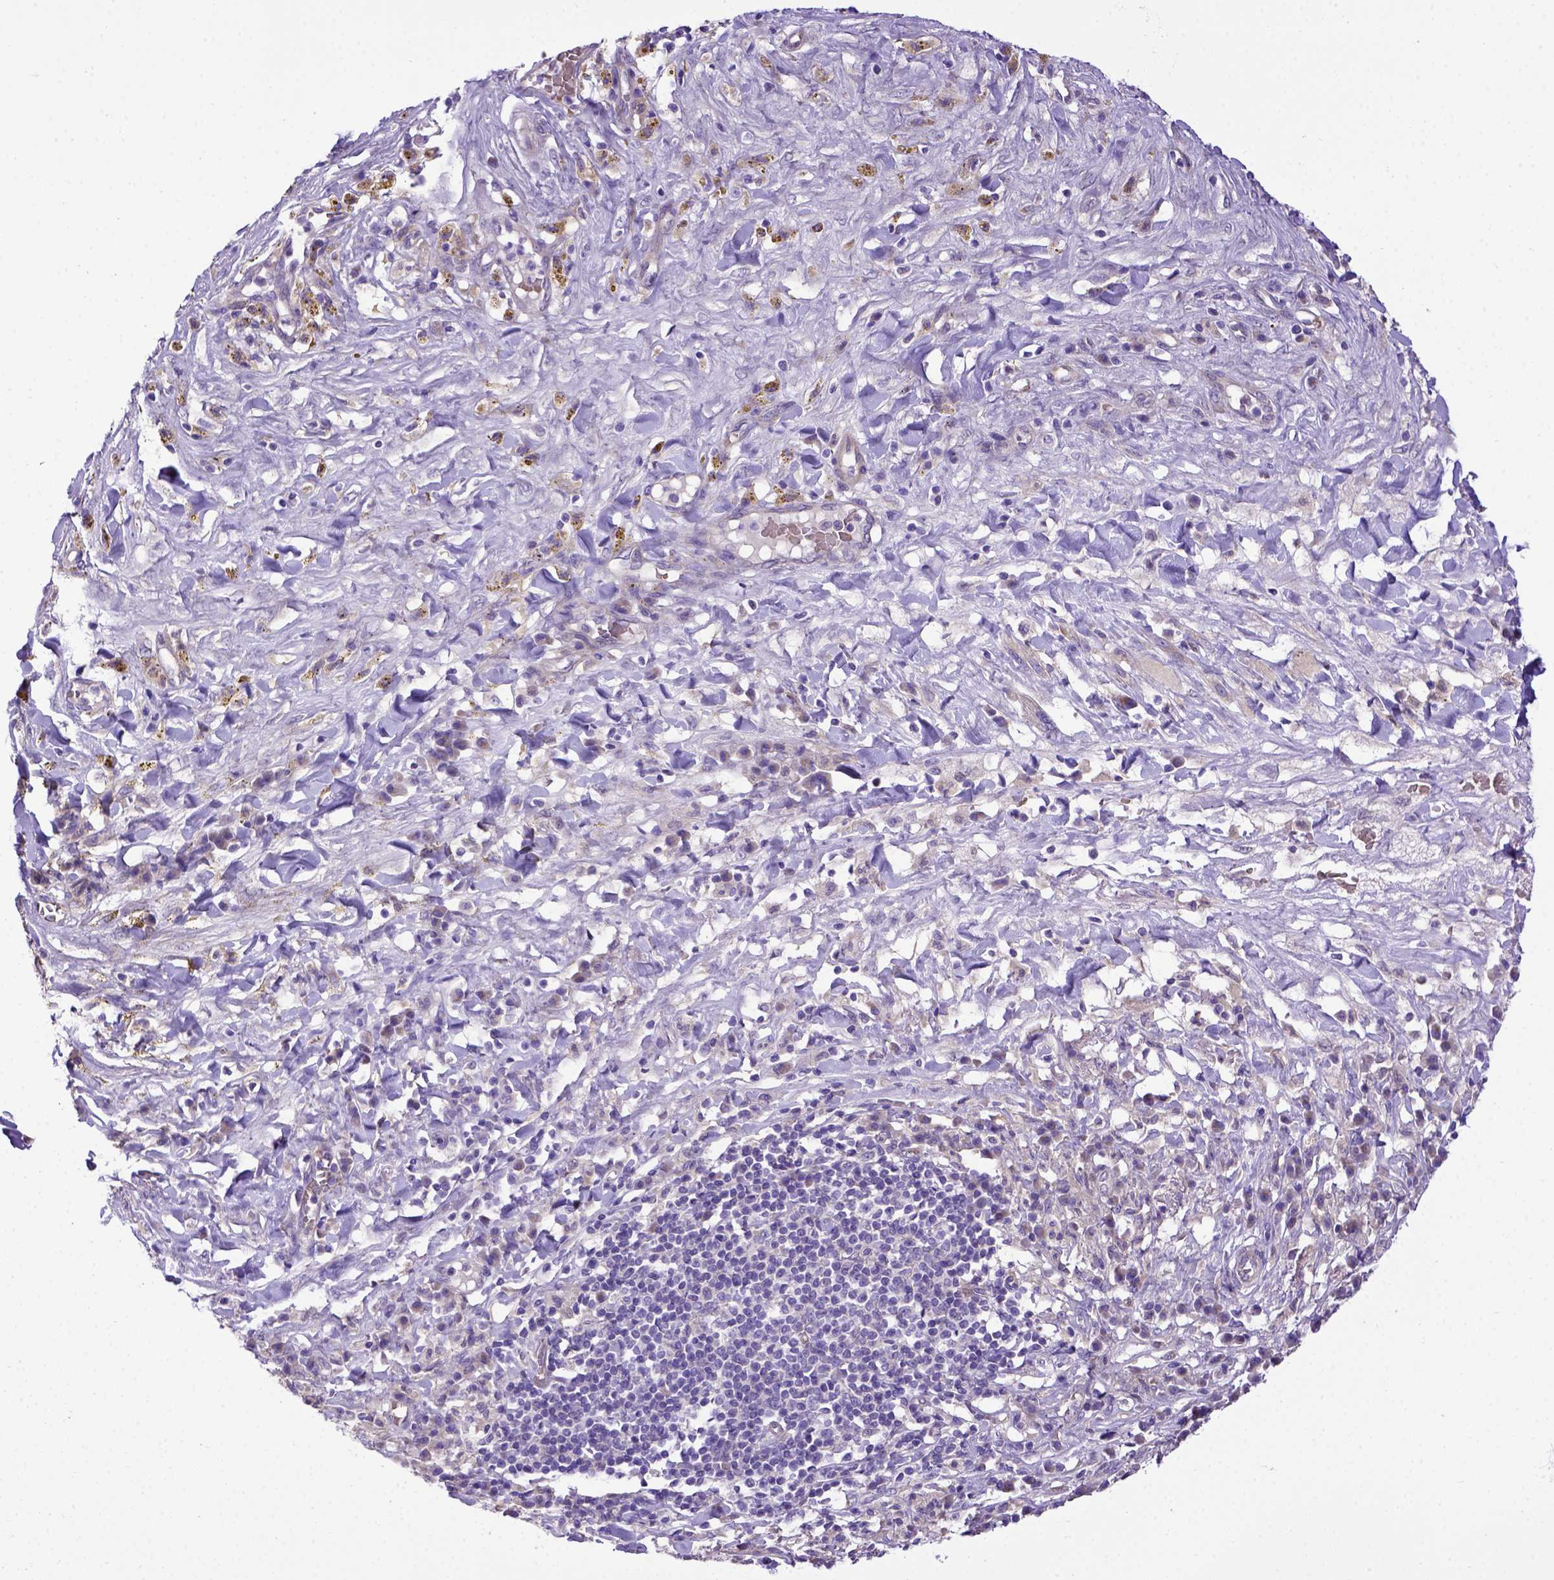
{"staining": {"intensity": "negative", "quantity": "none", "location": "none"}, "tissue": "melanoma", "cell_type": "Tumor cells", "image_type": "cancer", "snomed": [{"axis": "morphology", "description": "Malignant melanoma, NOS"}, {"axis": "topography", "description": "Skin"}], "caption": "Melanoma was stained to show a protein in brown. There is no significant expression in tumor cells.", "gene": "ADAM12", "patient": {"sex": "female", "age": 91}}